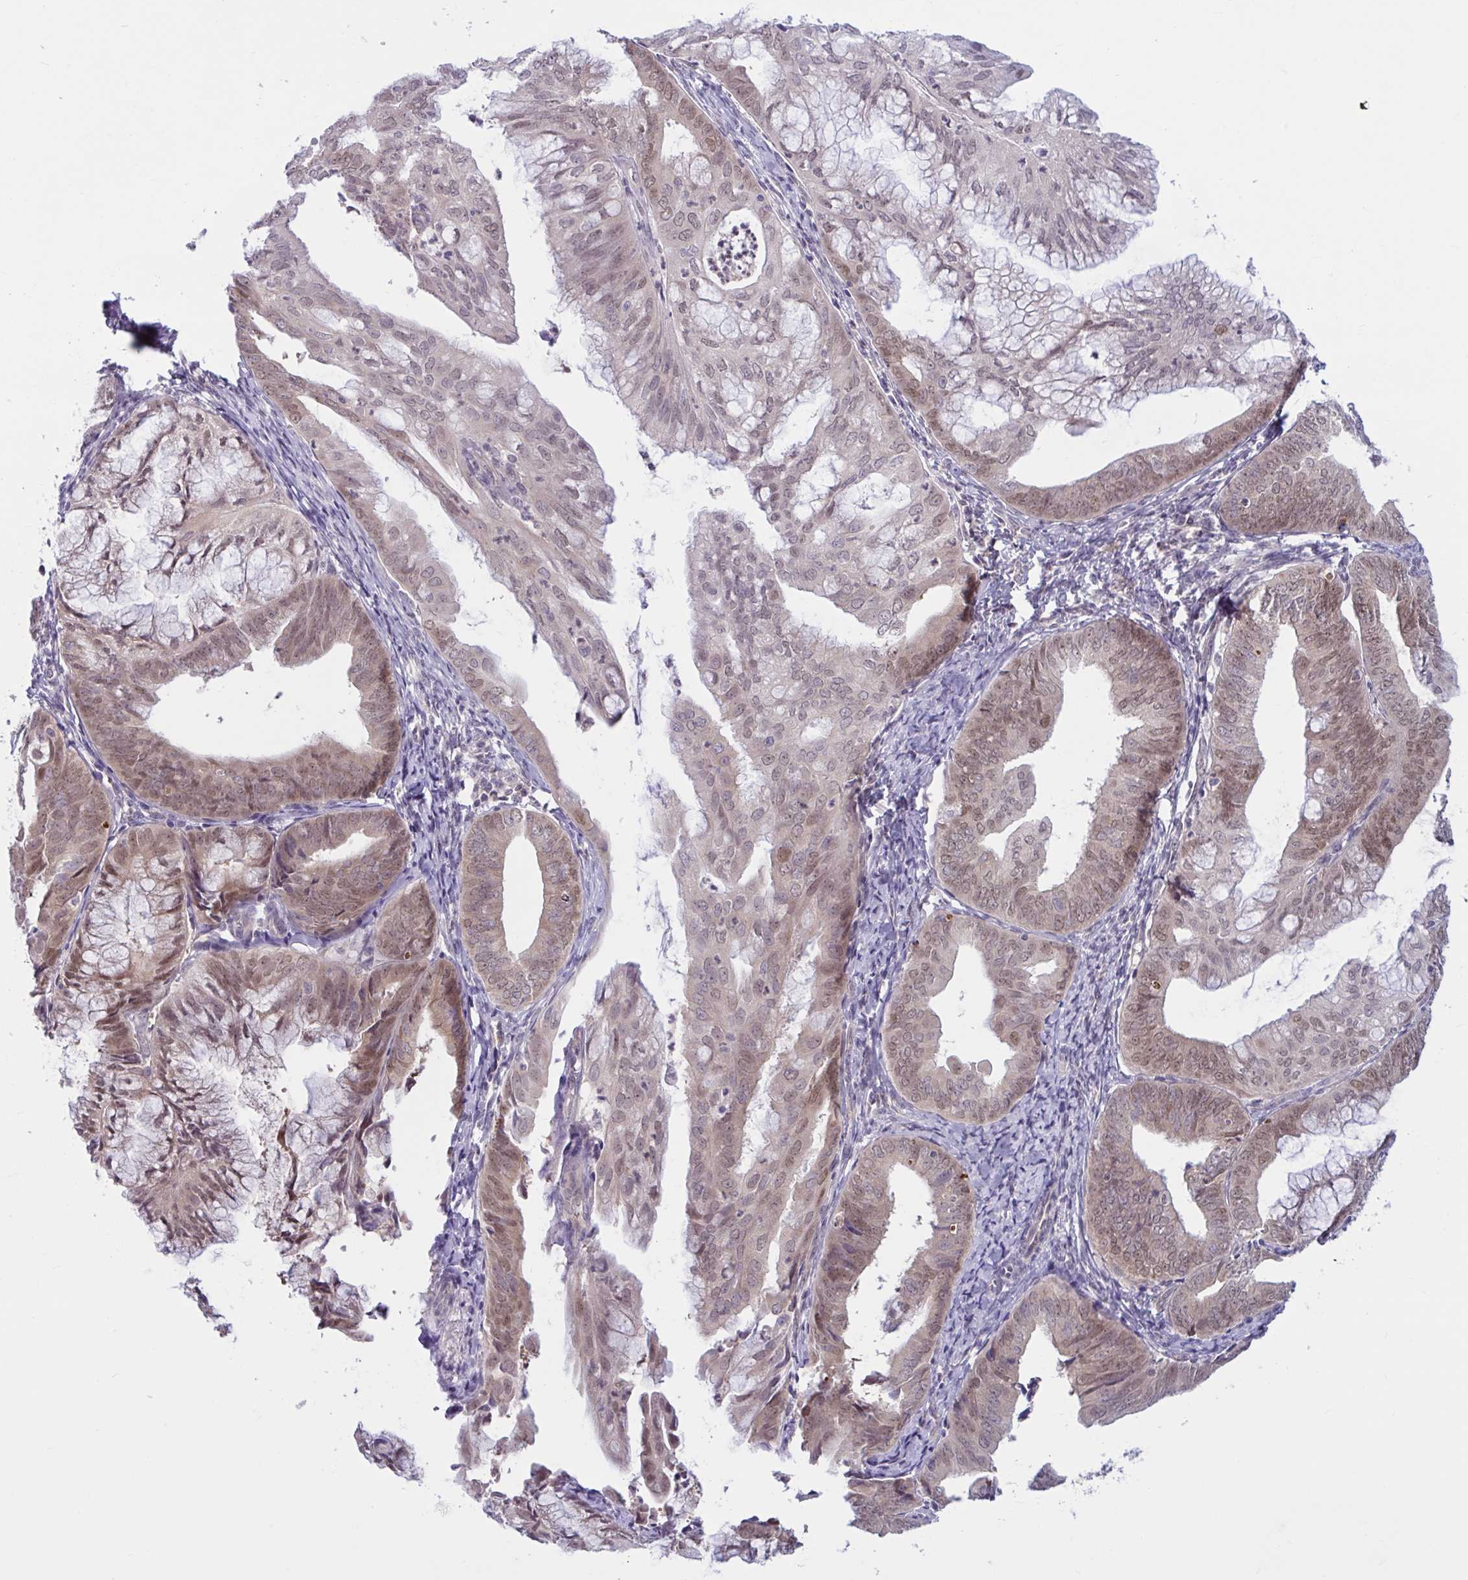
{"staining": {"intensity": "weak", "quantity": "25%-75%", "location": "cytoplasmic/membranous,nuclear"}, "tissue": "endometrial cancer", "cell_type": "Tumor cells", "image_type": "cancer", "snomed": [{"axis": "morphology", "description": "Adenocarcinoma, NOS"}, {"axis": "topography", "description": "Endometrium"}], "caption": "Weak cytoplasmic/membranous and nuclear protein positivity is identified in about 25%-75% of tumor cells in endometrial cancer.", "gene": "TSN", "patient": {"sex": "female", "age": 75}}